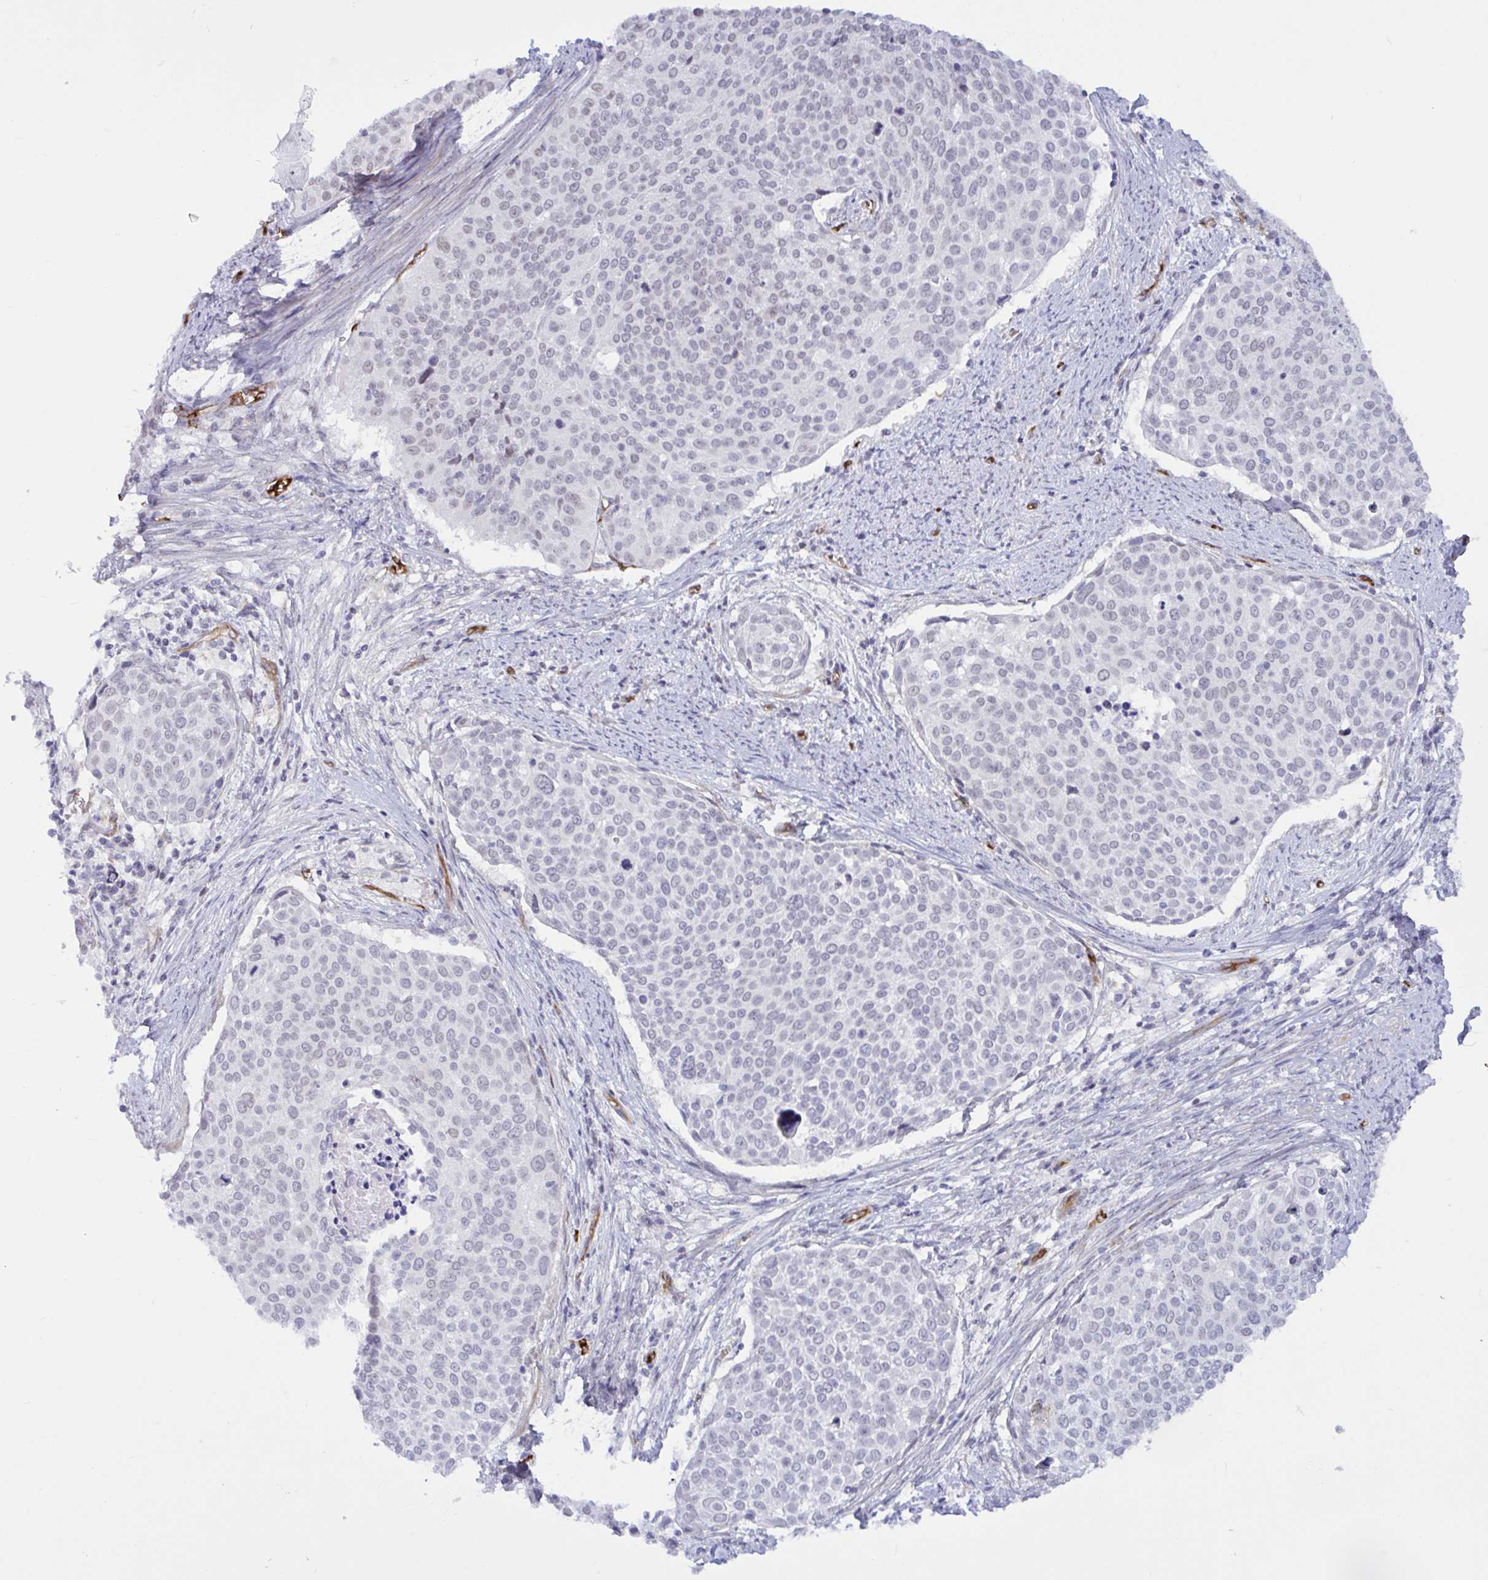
{"staining": {"intensity": "weak", "quantity": "<25%", "location": "nuclear"}, "tissue": "cervical cancer", "cell_type": "Tumor cells", "image_type": "cancer", "snomed": [{"axis": "morphology", "description": "Squamous cell carcinoma, NOS"}, {"axis": "topography", "description": "Cervix"}], "caption": "There is no significant expression in tumor cells of cervical cancer. (IHC, brightfield microscopy, high magnification).", "gene": "EML1", "patient": {"sex": "female", "age": 39}}